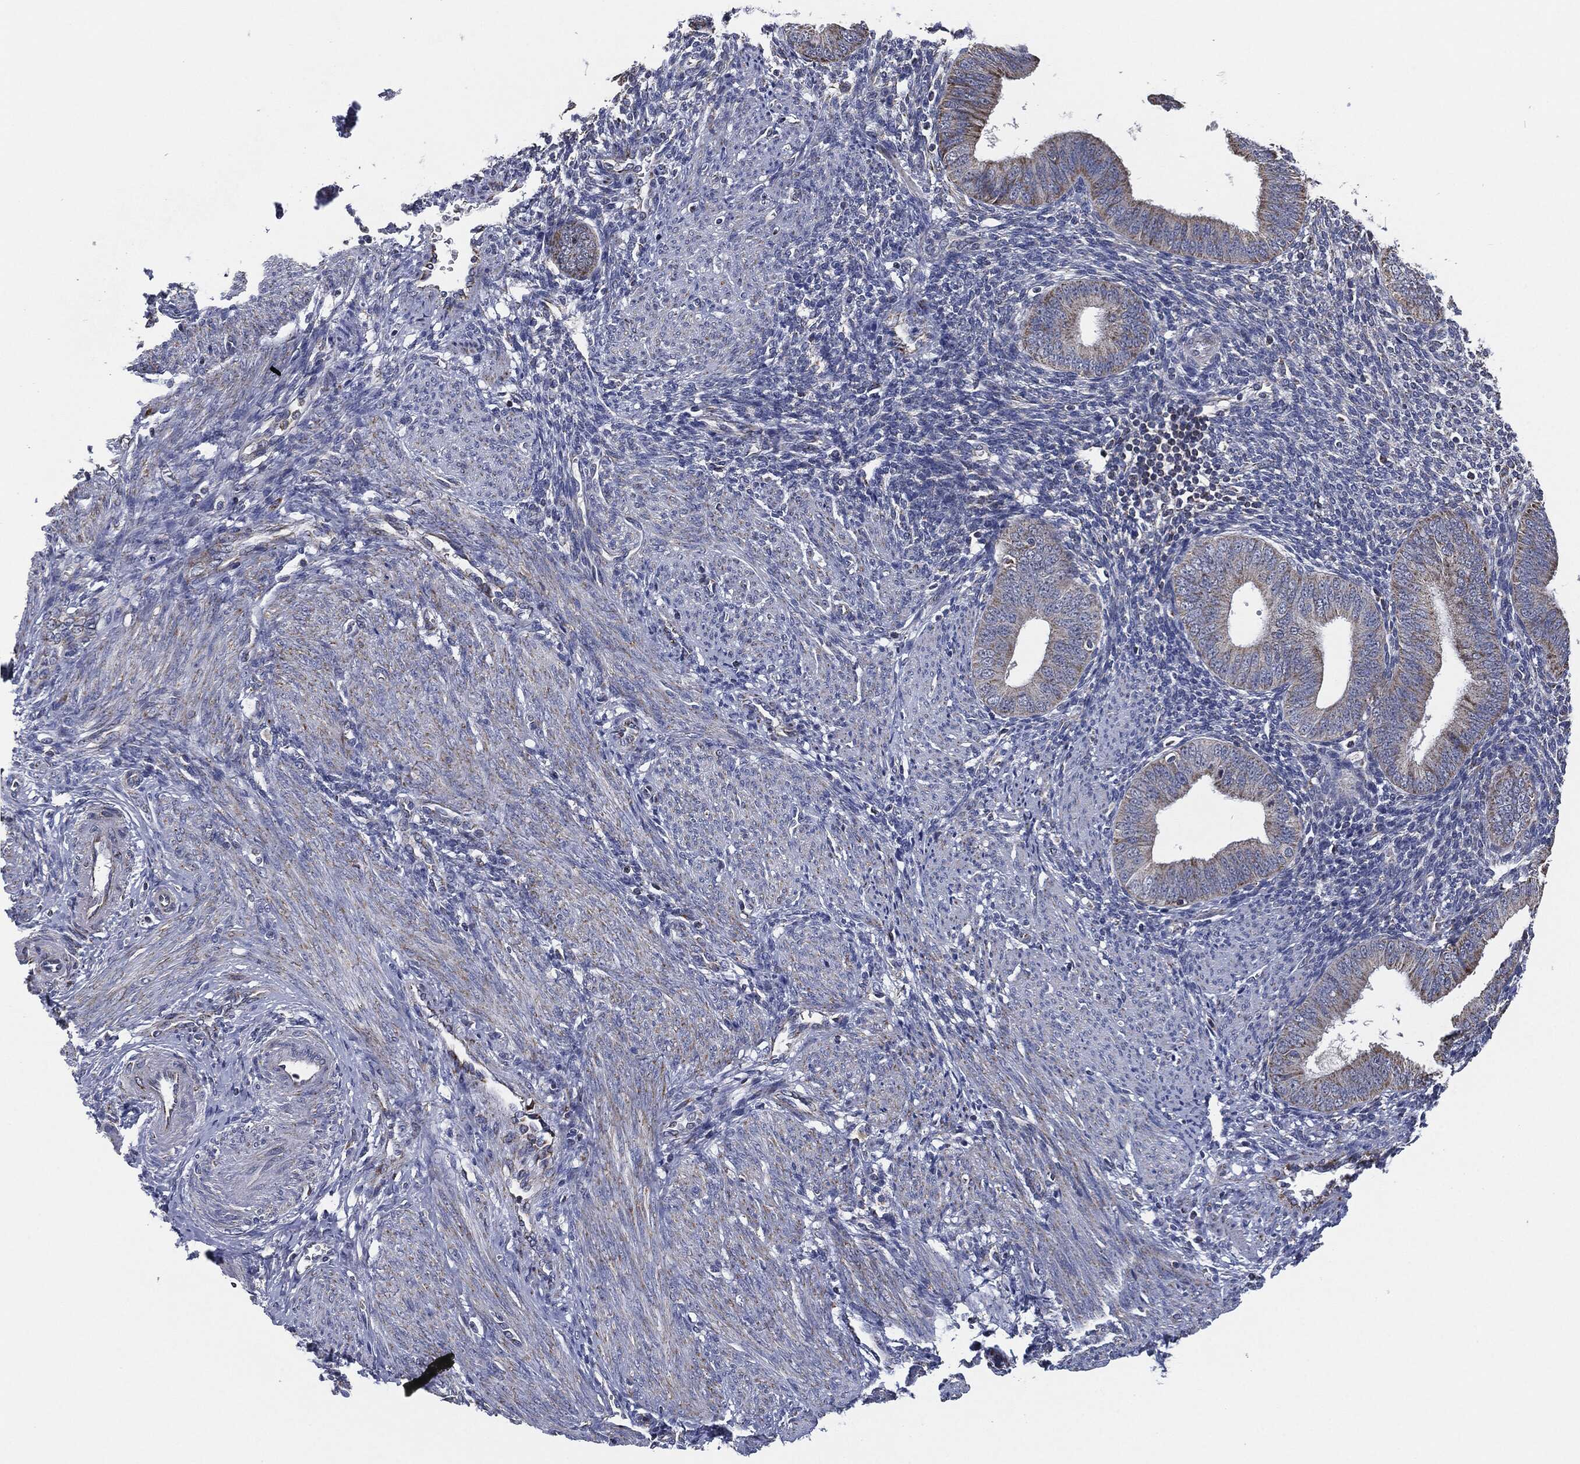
{"staining": {"intensity": "negative", "quantity": "none", "location": "none"}, "tissue": "endometrium", "cell_type": "Cells in endometrial stroma", "image_type": "normal", "snomed": [{"axis": "morphology", "description": "Normal tissue, NOS"}, {"axis": "topography", "description": "Endometrium"}], "caption": "A high-resolution image shows immunohistochemistry staining of benign endometrium, which displays no significant staining in cells in endometrial stroma.", "gene": "NDUFV2", "patient": {"sex": "female", "age": 39}}